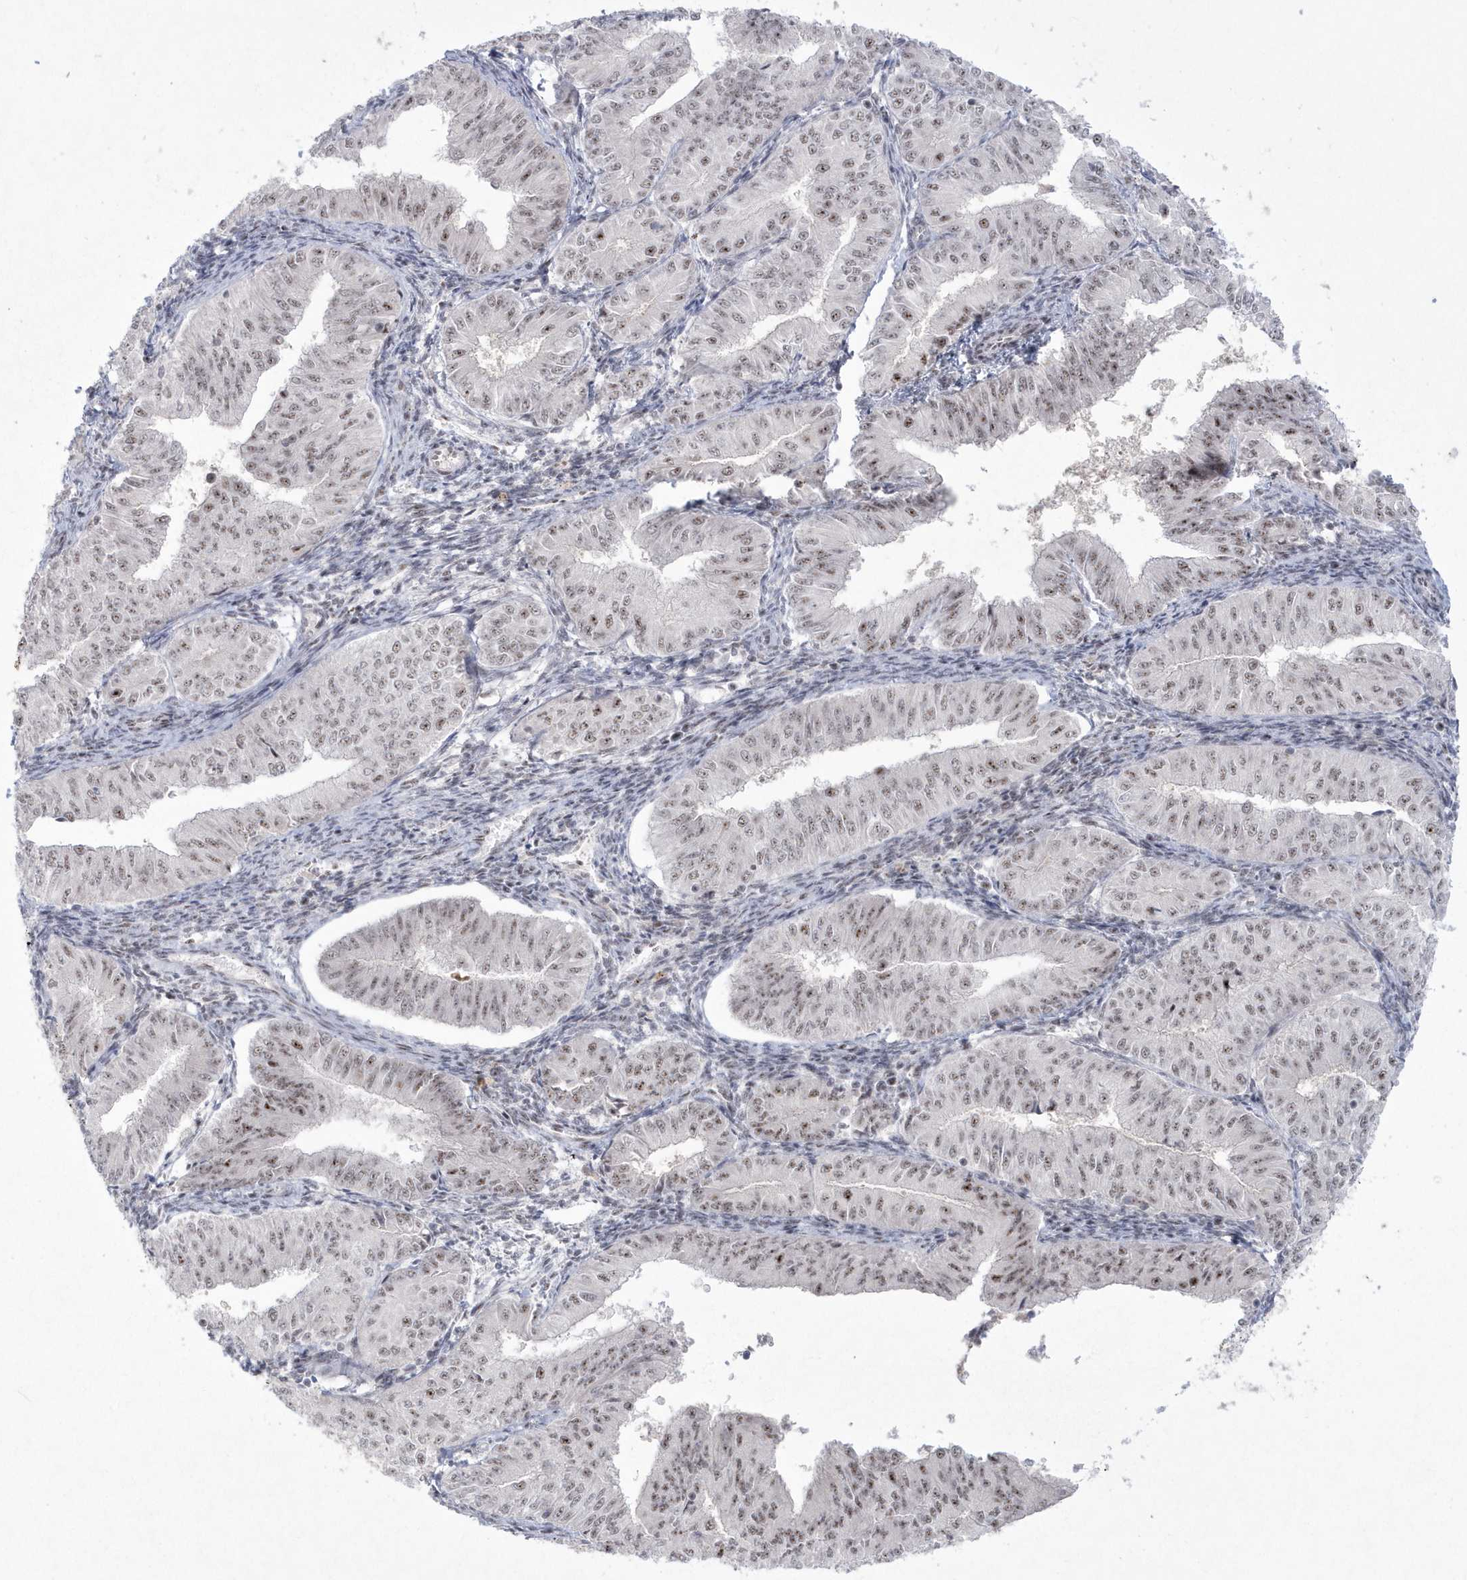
{"staining": {"intensity": "moderate", "quantity": ">75%", "location": "nuclear"}, "tissue": "endometrial cancer", "cell_type": "Tumor cells", "image_type": "cancer", "snomed": [{"axis": "morphology", "description": "Normal tissue, NOS"}, {"axis": "morphology", "description": "Adenocarcinoma, NOS"}, {"axis": "topography", "description": "Endometrium"}], "caption": "This image exhibits endometrial adenocarcinoma stained with immunohistochemistry (IHC) to label a protein in brown. The nuclear of tumor cells show moderate positivity for the protein. Nuclei are counter-stained blue.", "gene": "KDM6B", "patient": {"sex": "female", "age": 53}}